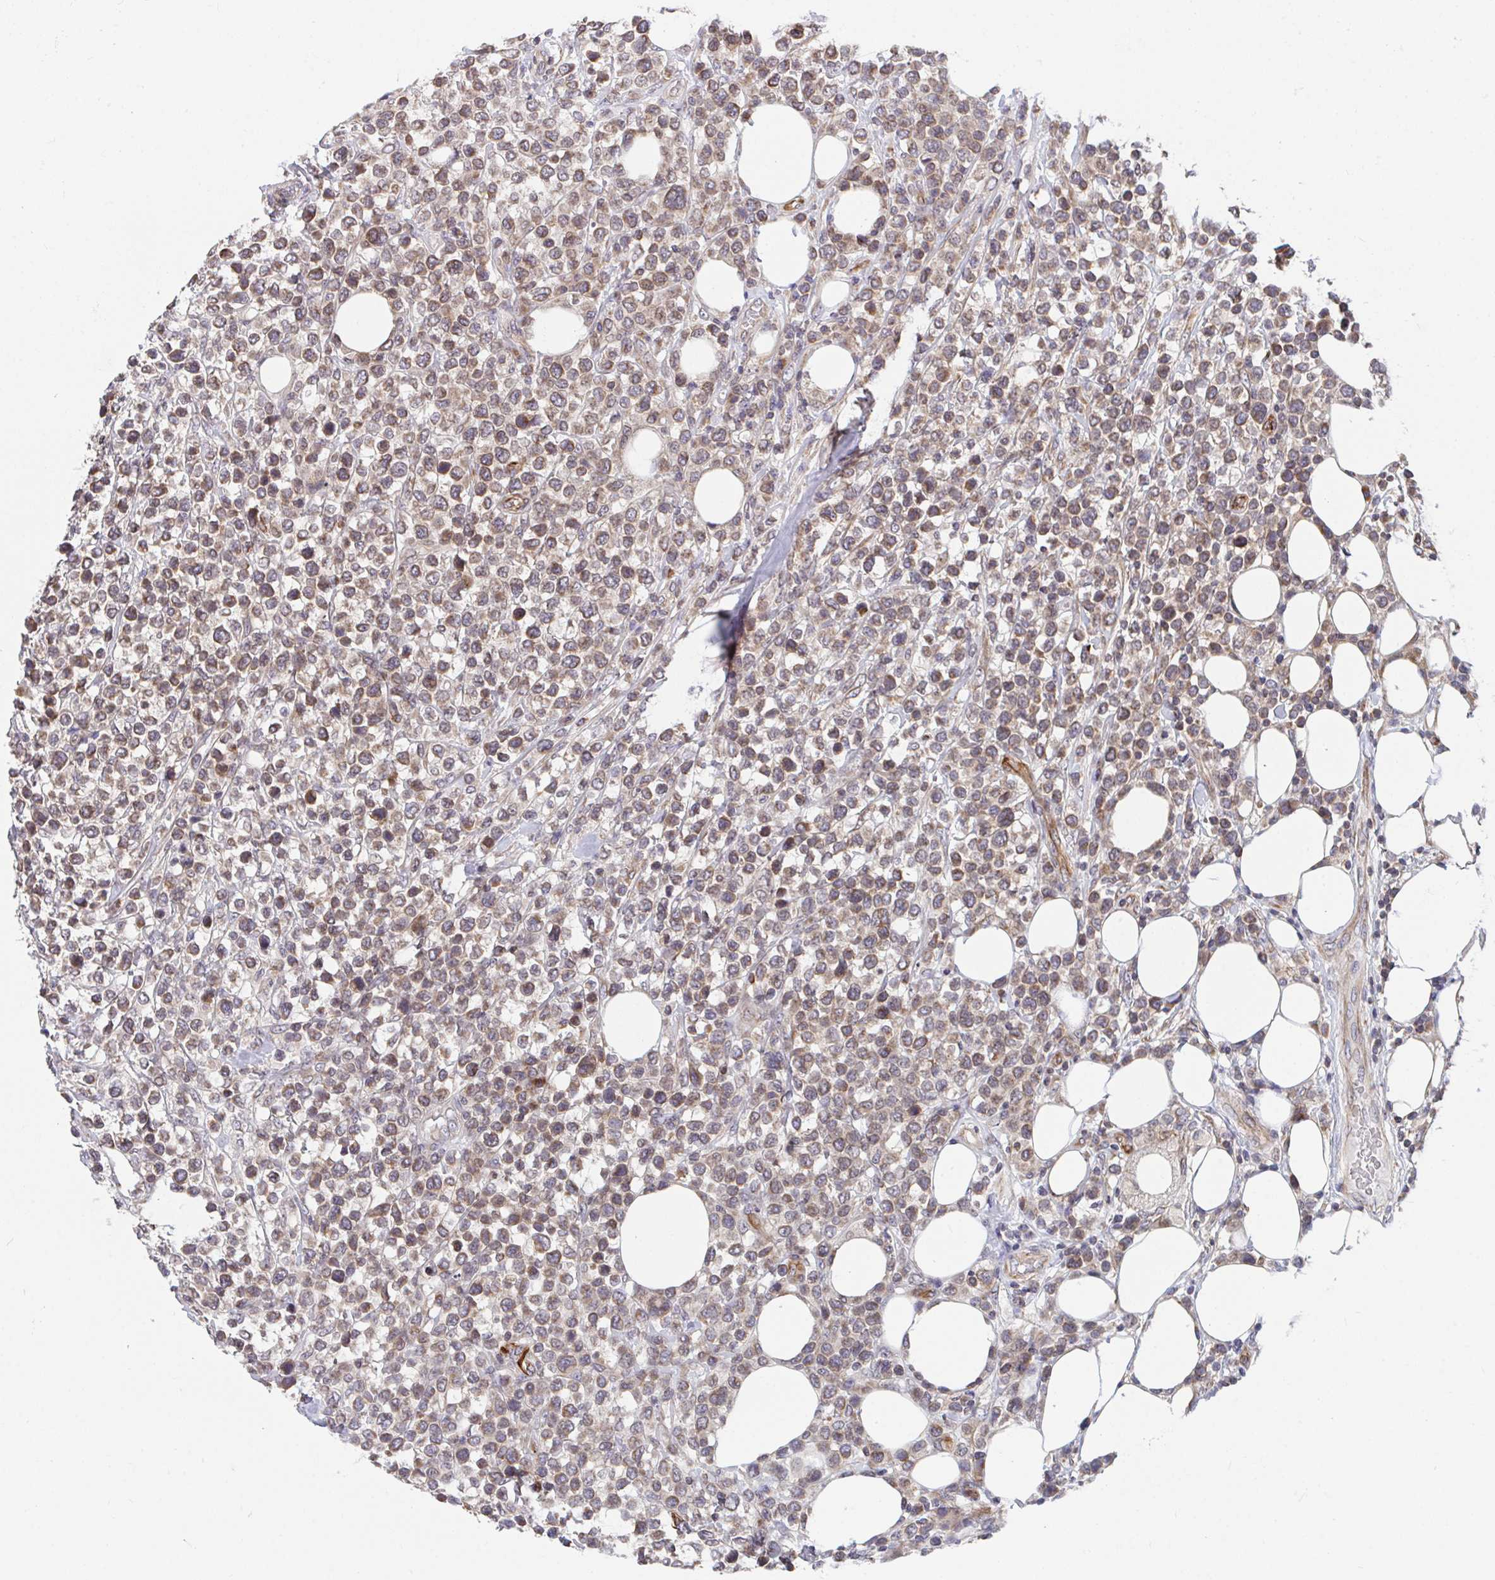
{"staining": {"intensity": "moderate", "quantity": ">75%", "location": "cytoplasmic/membranous"}, "tissue": "lymphoma", "cell_type": "Tumor cells", "image_type": "cancer", "snomed": [{"axis": "morphology", "description": "Malignant lymphoma, non-Hodgkin's type, High grade"}, {"axis": "topography", "description": "Soft tissue"}], "caption": "An immunohistochemistry (IHC) photomicrograph of neoplastic tissue is shown. Protein staining in brown labels moderate cytoplasmic/membranous positivity in lymphoma within tumor cells.", "gene": "EIF1AD", "patient": {"sex": "female", "age": 56}}